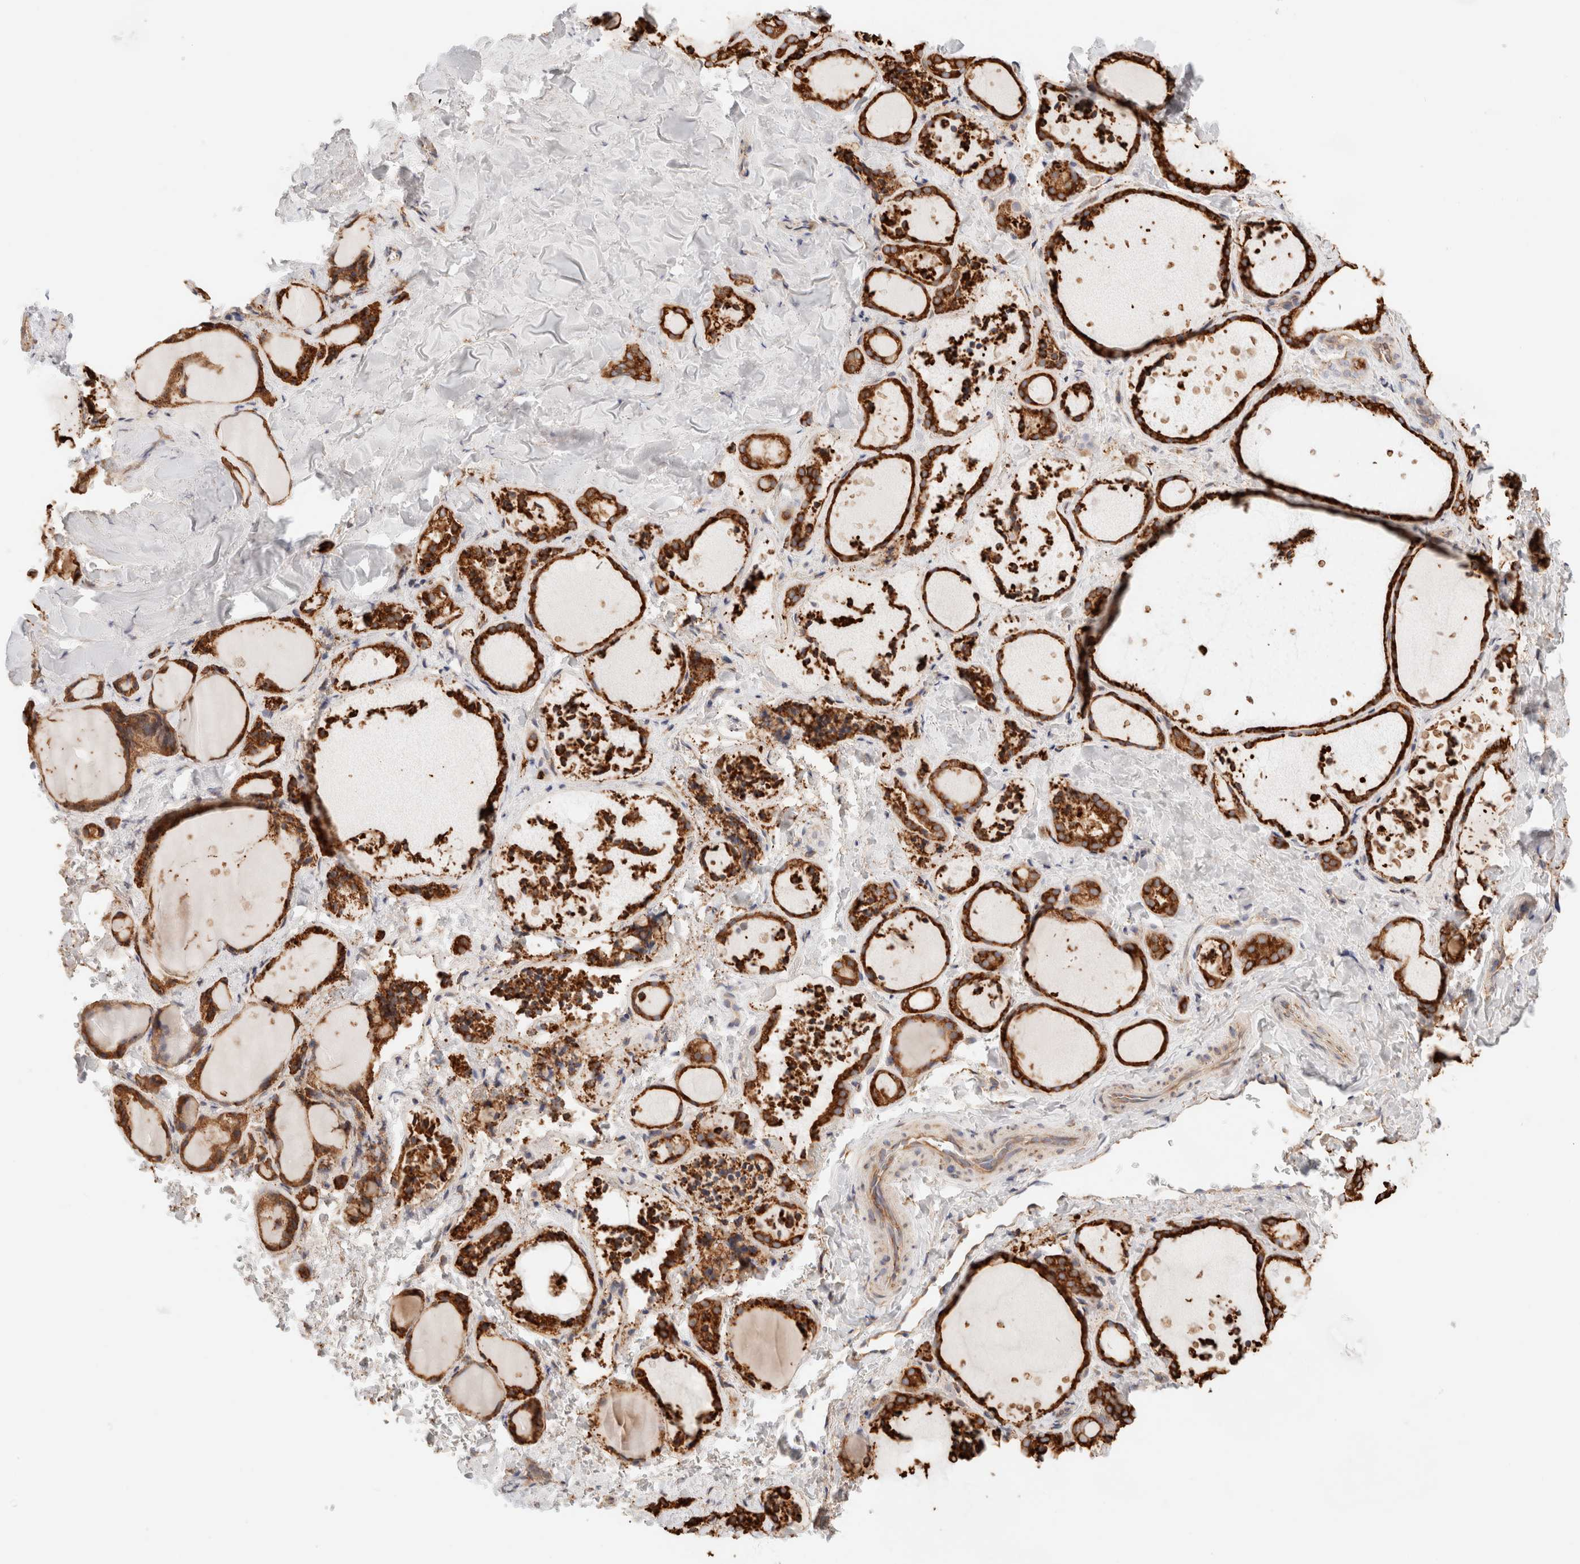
{"staining": {"intensity": "strong", "quantity": ">75%", "location": "cytoplasmic/membranous"}, "tissue": "thyroid gland", "cell_type": "Glandular cells", "image_type": "normal", "snomed": [{"axis": "morphology", "description": "Normal tissue, NOS"}, {"axis": "topography", "description": "Thyroid gland"}], "caption": "An immunohistochemistry (IHC) photomicrograph of unremarkable tissue is shown. Protein staining in brown highlights strong cytoplasmic/membranous positivity in thyroid gland within glandular cells. (DAB (3,3'-diaminobenzidine) = brown stain, brightfield microscopy at high magnification).", "gene": "FER", "patient": {"sex": "female", "age": 44}}